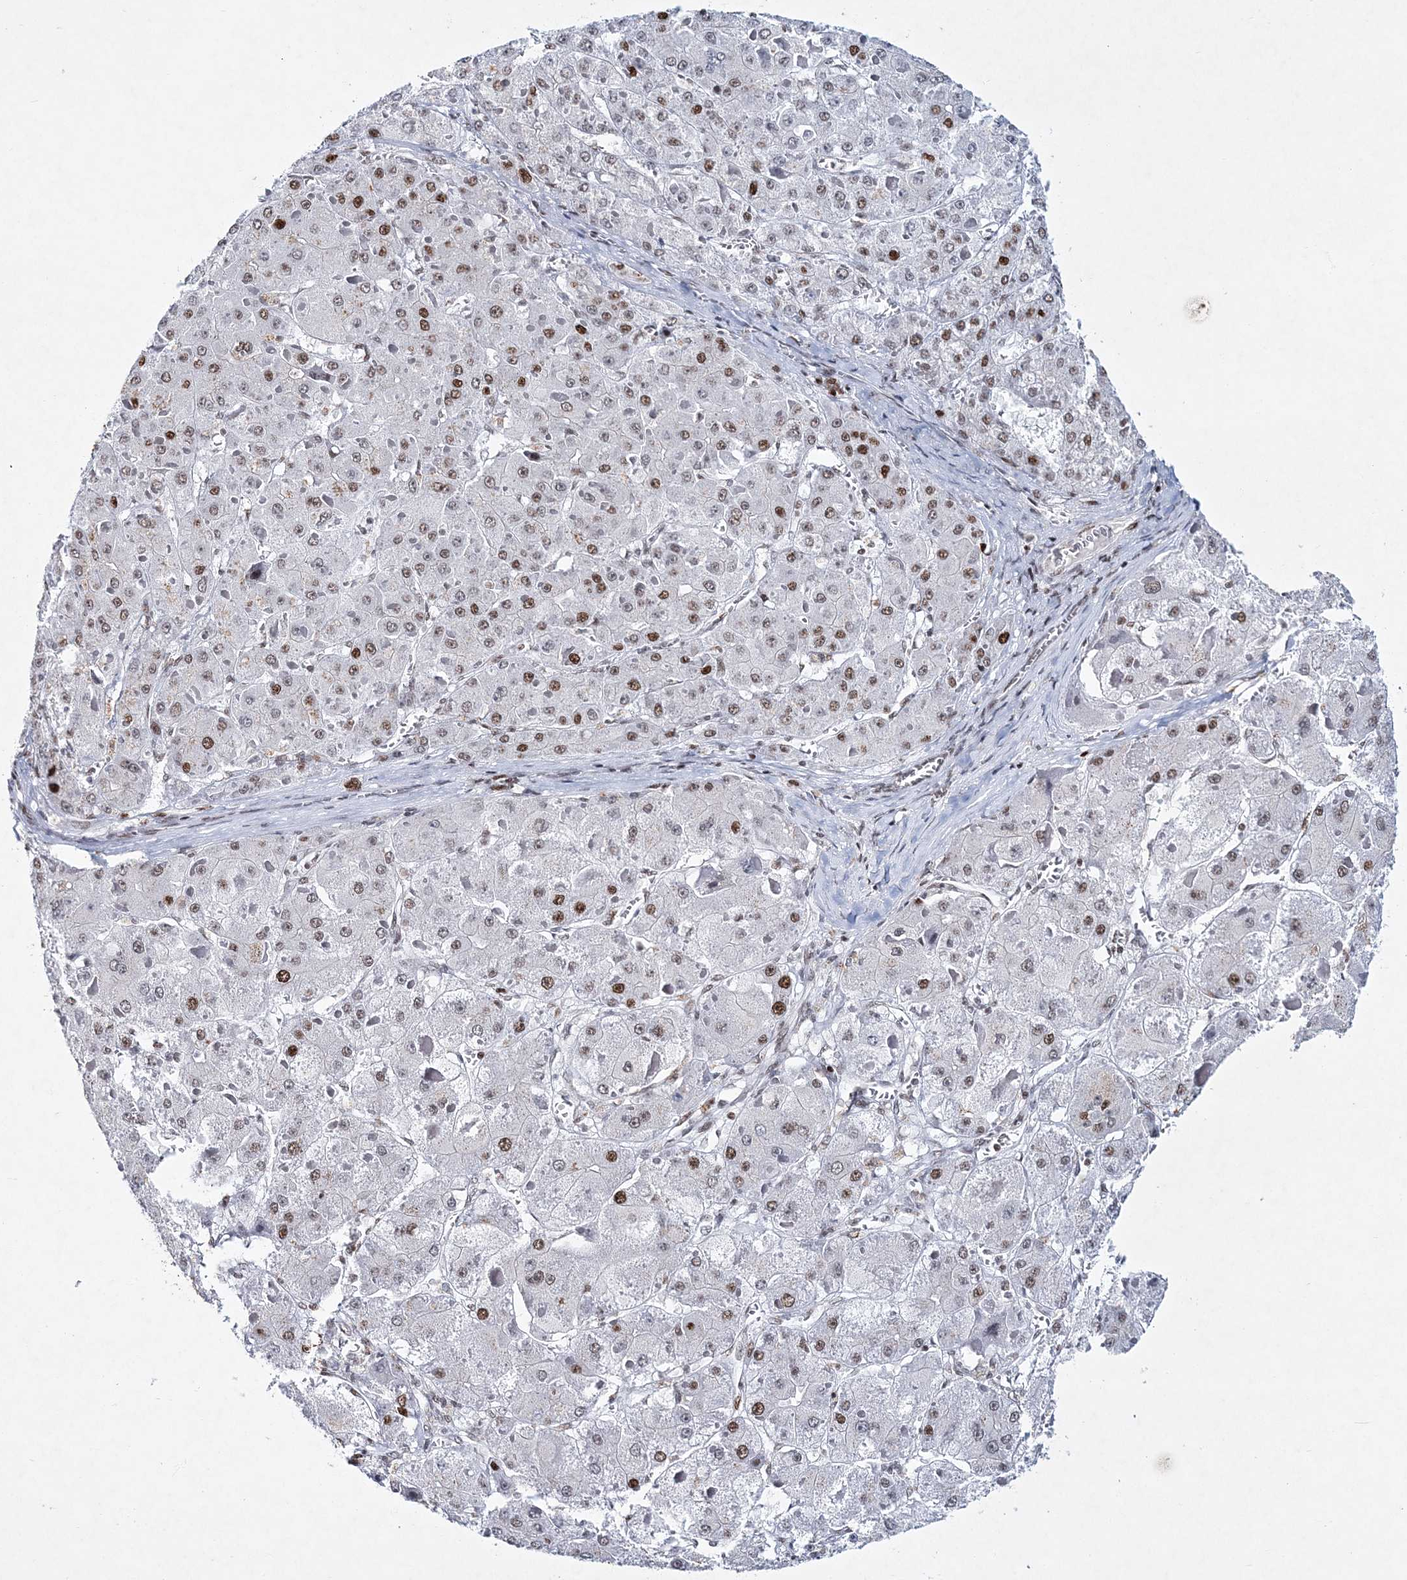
{"staining": {"intensity": "moderate", "quantity": ">75%", "location": "nuclear"}, "tissue": "liver cancer", "cell_type": "Tumor cells", "image_type": "cancer", "snomed": [{"axis": "morphology", "description": "Carcinoma, Hepatocellular, NOS"}, {"axis": "topography", "description": "Liver"}], "caption": "IHC (DAB) staining of liver hepatocellular carcinoma shows moderate nuclear protein staining in about >75% of tumor cells. (IHC, brightfield microscopy, high magnification).", "gene": "LRRFIP2", "patient": {"sex": "female", "age": 73}}